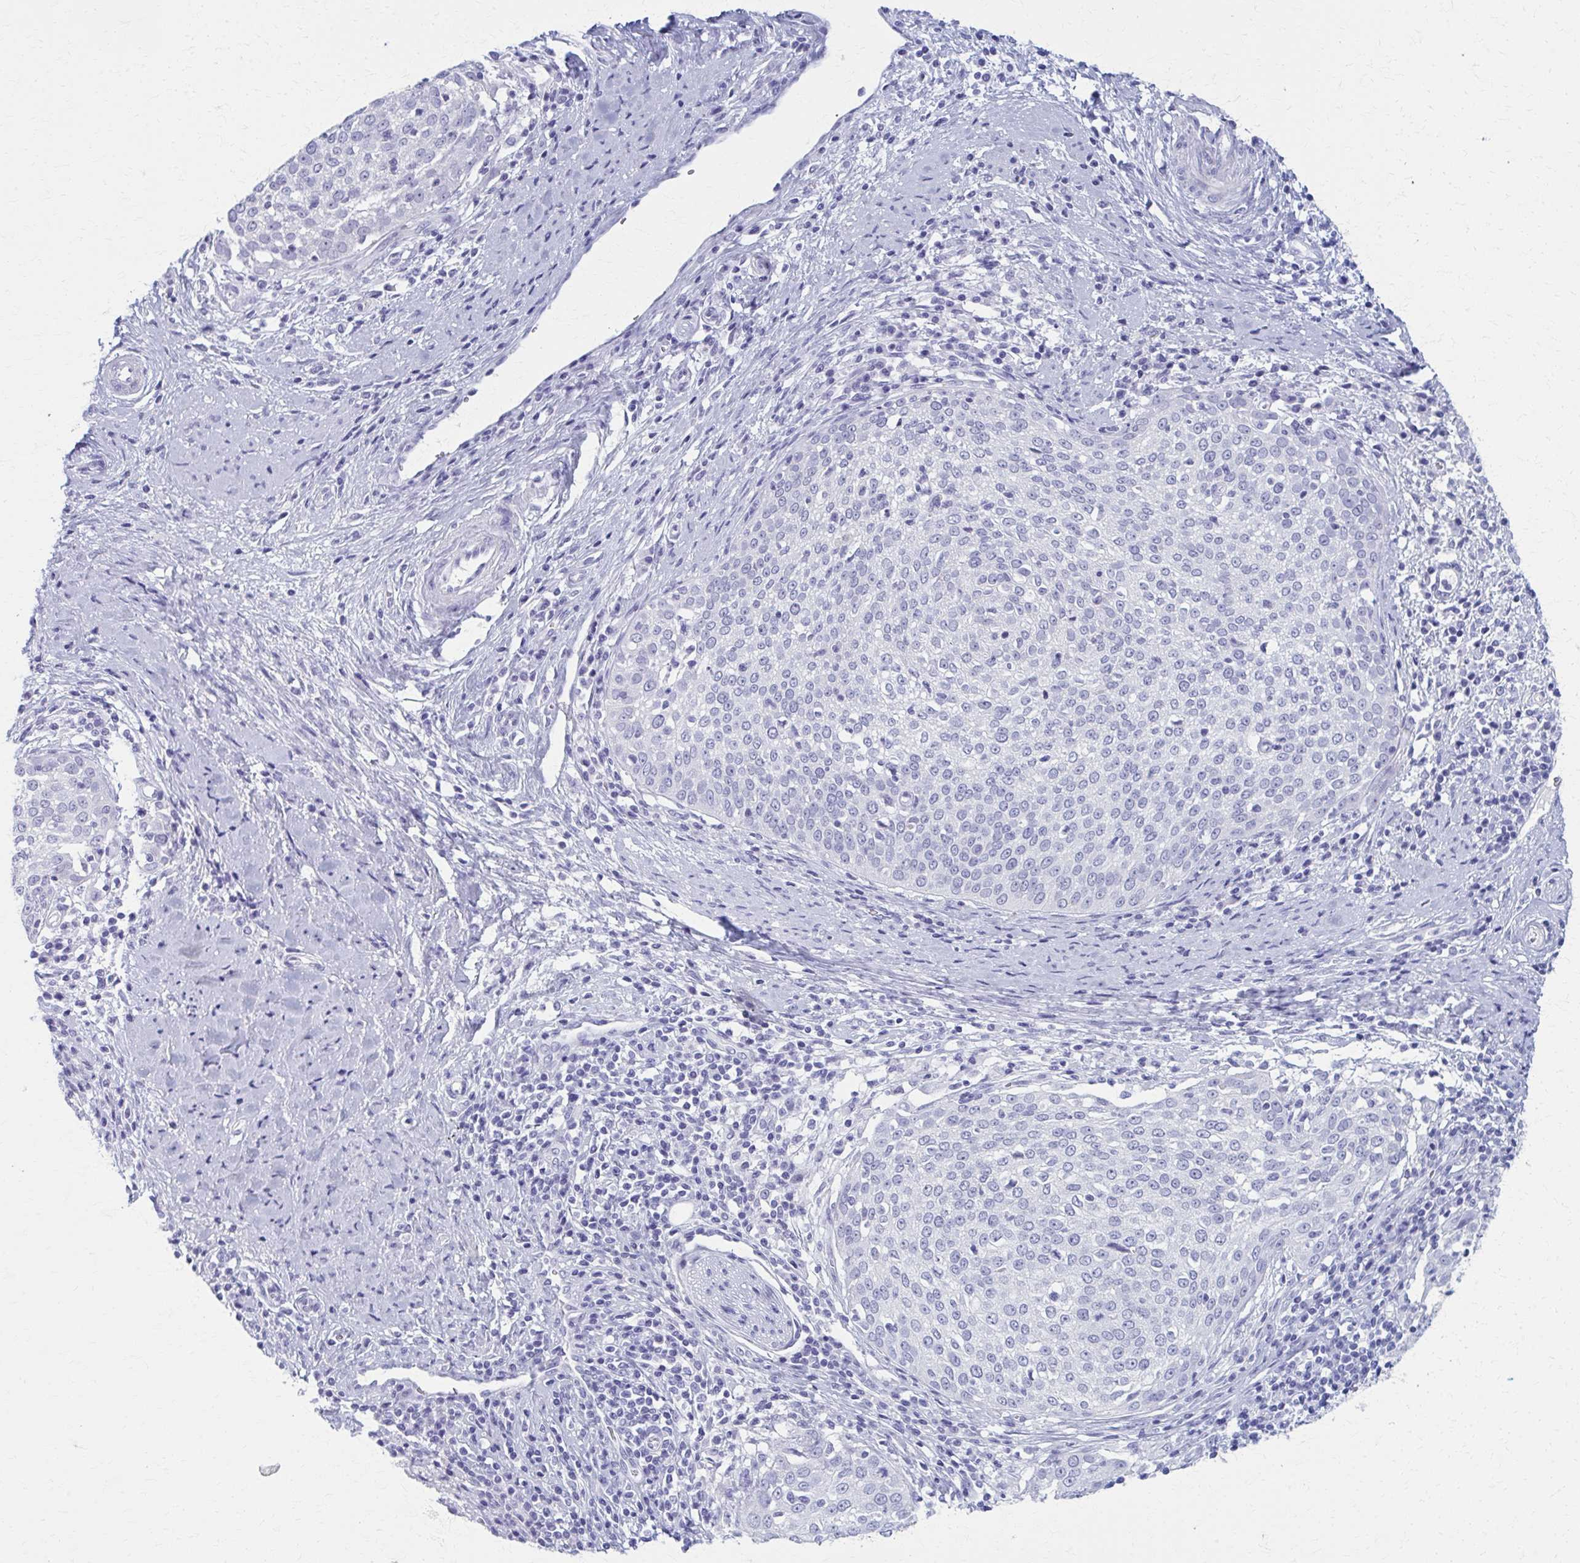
{"staining": {"intensity": "negative", "quantity": "none", "location": "none"}, "tissue": "cervical cancer", "cell_type": "Tumor cells", "image_type": "cancer", "snomed": [{"axis": "morphology", "description": "Squamous cell carcinoma, NOS"}, {"axis": "topography", "description": "Cervix"}], "caption": "IHC image of neoplastic tissue: squamous cell carcinoma (cervical) stained with DAB reveals no significant protein positivity in tumor cells.", "gene": "MPLKIP", "patient": {"sex": "female", "age": 57}}